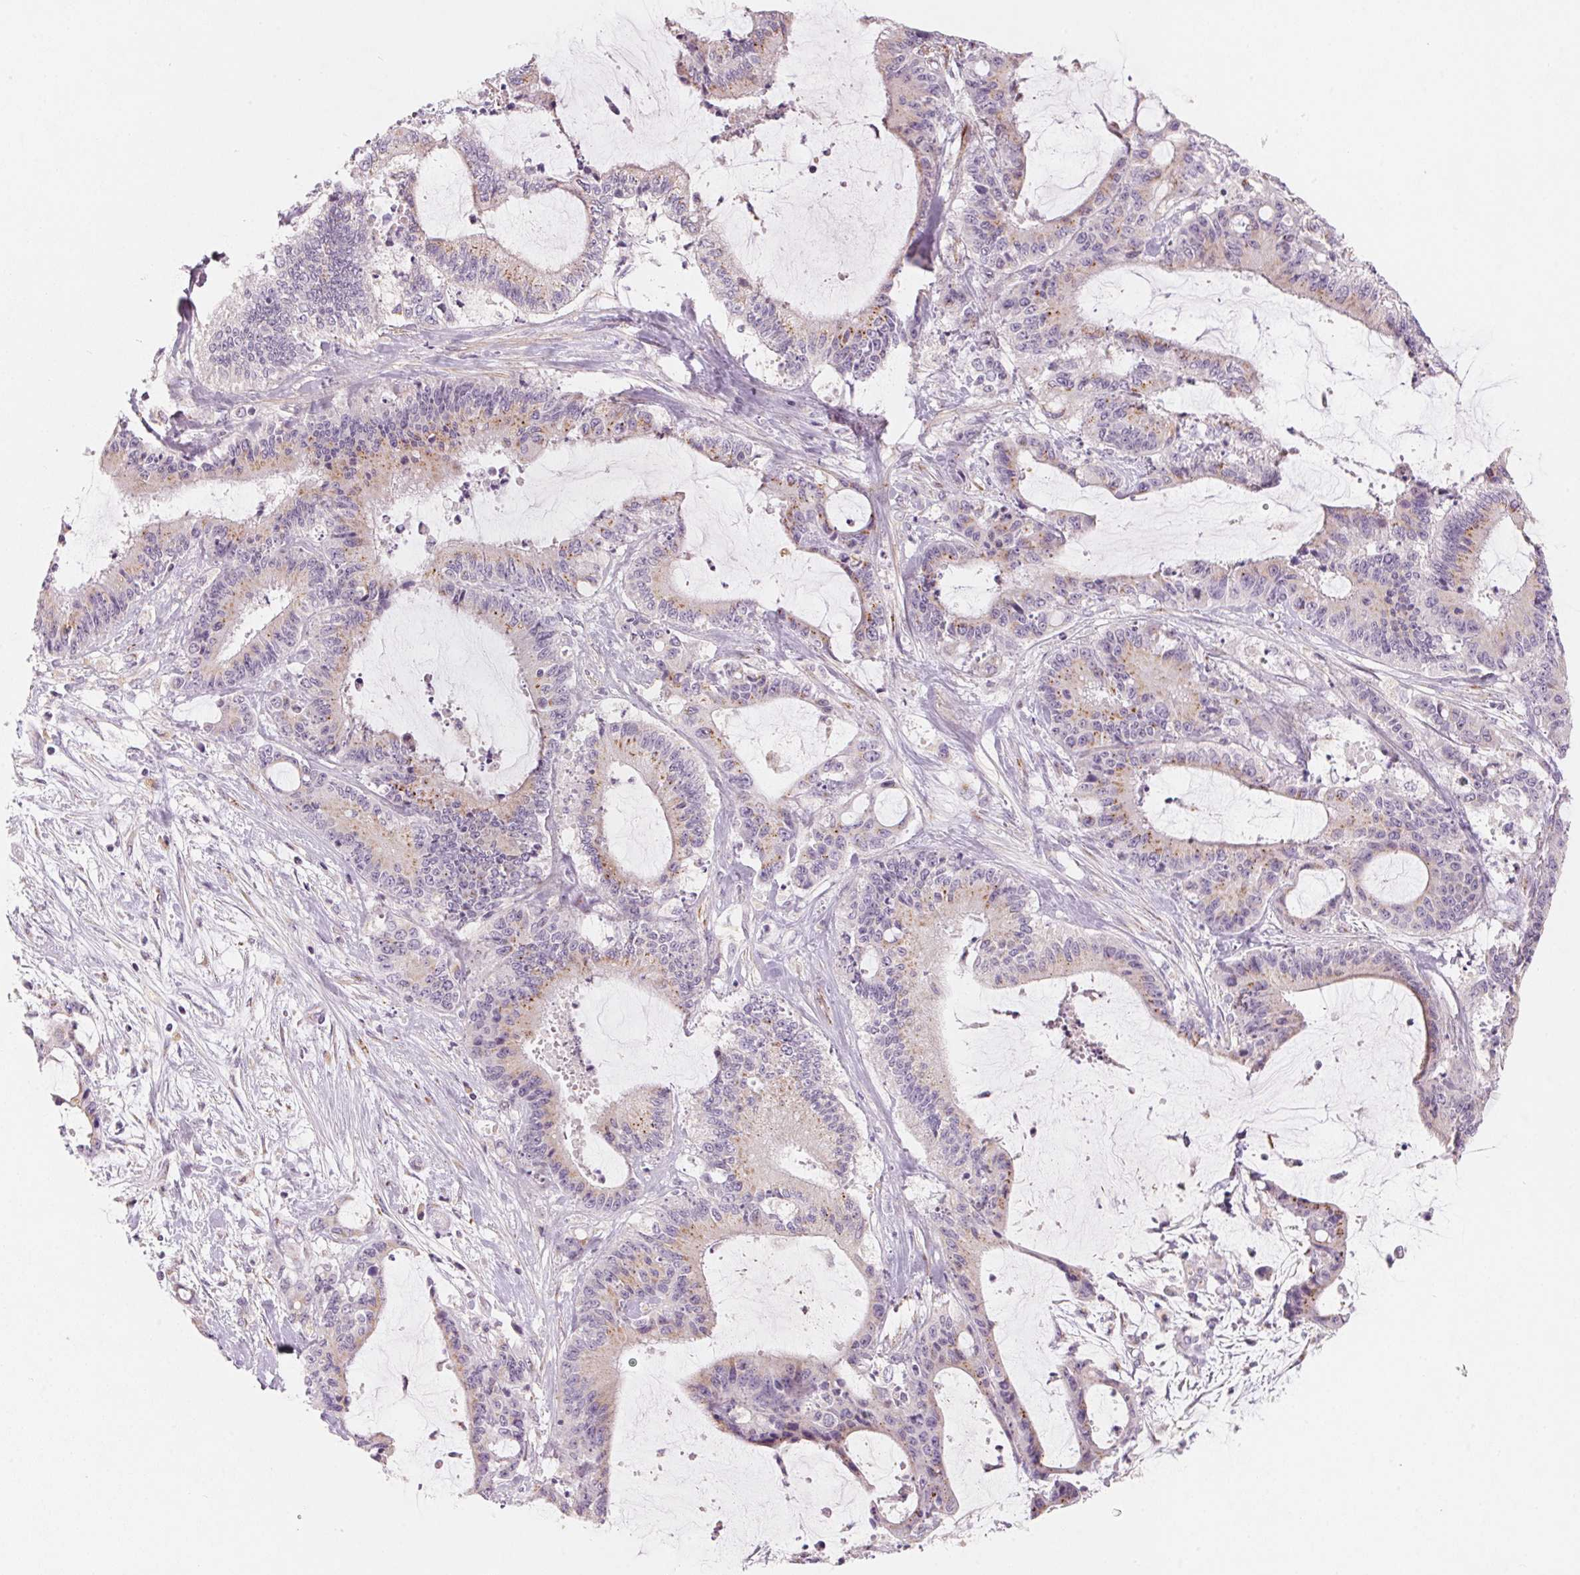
{"staining": {"intensity": "weak", "quantity": "25%-75%", "location": "cytoplasmic/membranous"}, "tissue": "liver cancer", "cell_type": "Tumor cells", "image_type": "cancer", "snomed": [{"axis": "morphology", "description": "Cholangiocarcinoma"}, {"axis": "topography", "description": "Liver"}], "caption": "The image demonstrates staining of liver cancer, revealing weak cytoplasmic/membranous protein staining (brown color) within tumor cells.", "gene": "DRAM2", "patient": {"sex": "female", "age": 73}}